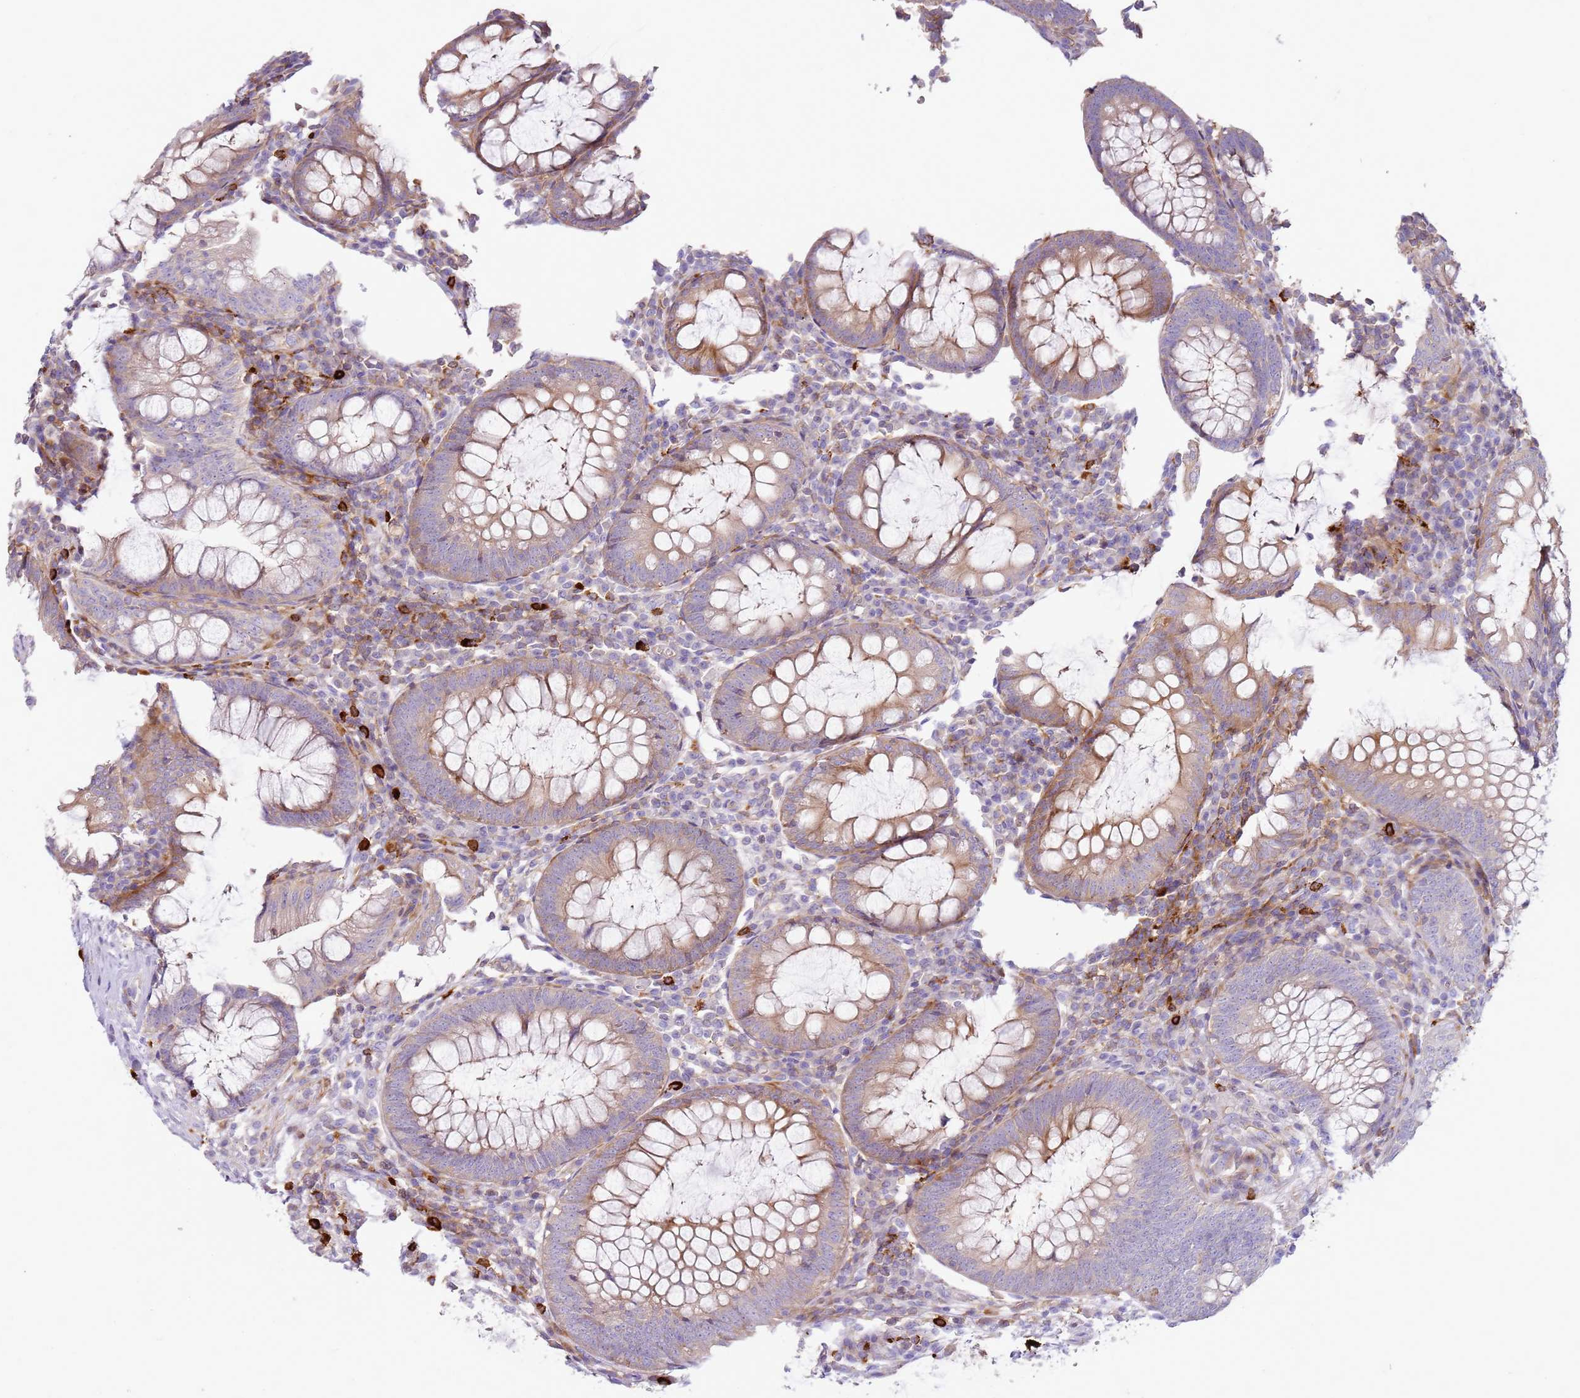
{"staining": {"intensity": "moderate", "quantity": "<25%", "location": "cytoplasmic/membranous"}, "tissue": "appendix", "cell_type": "Glandular cells", "image_type": "normal", "snomed": [{"axis": "morphology", "description": "Normal tissue, NOS"}, {"axis": "topography", "description": "Appendix"}], "caption": "This micrograph displays benign appendix stained with IHC to label a protein in brown. The cytoplasmic/membranous of glandular cells show moderate positivity for the protein. Nuclei are counter-stained blue.", "gene": "FPR1", "patient": {"sex": "male", "age": 83}}